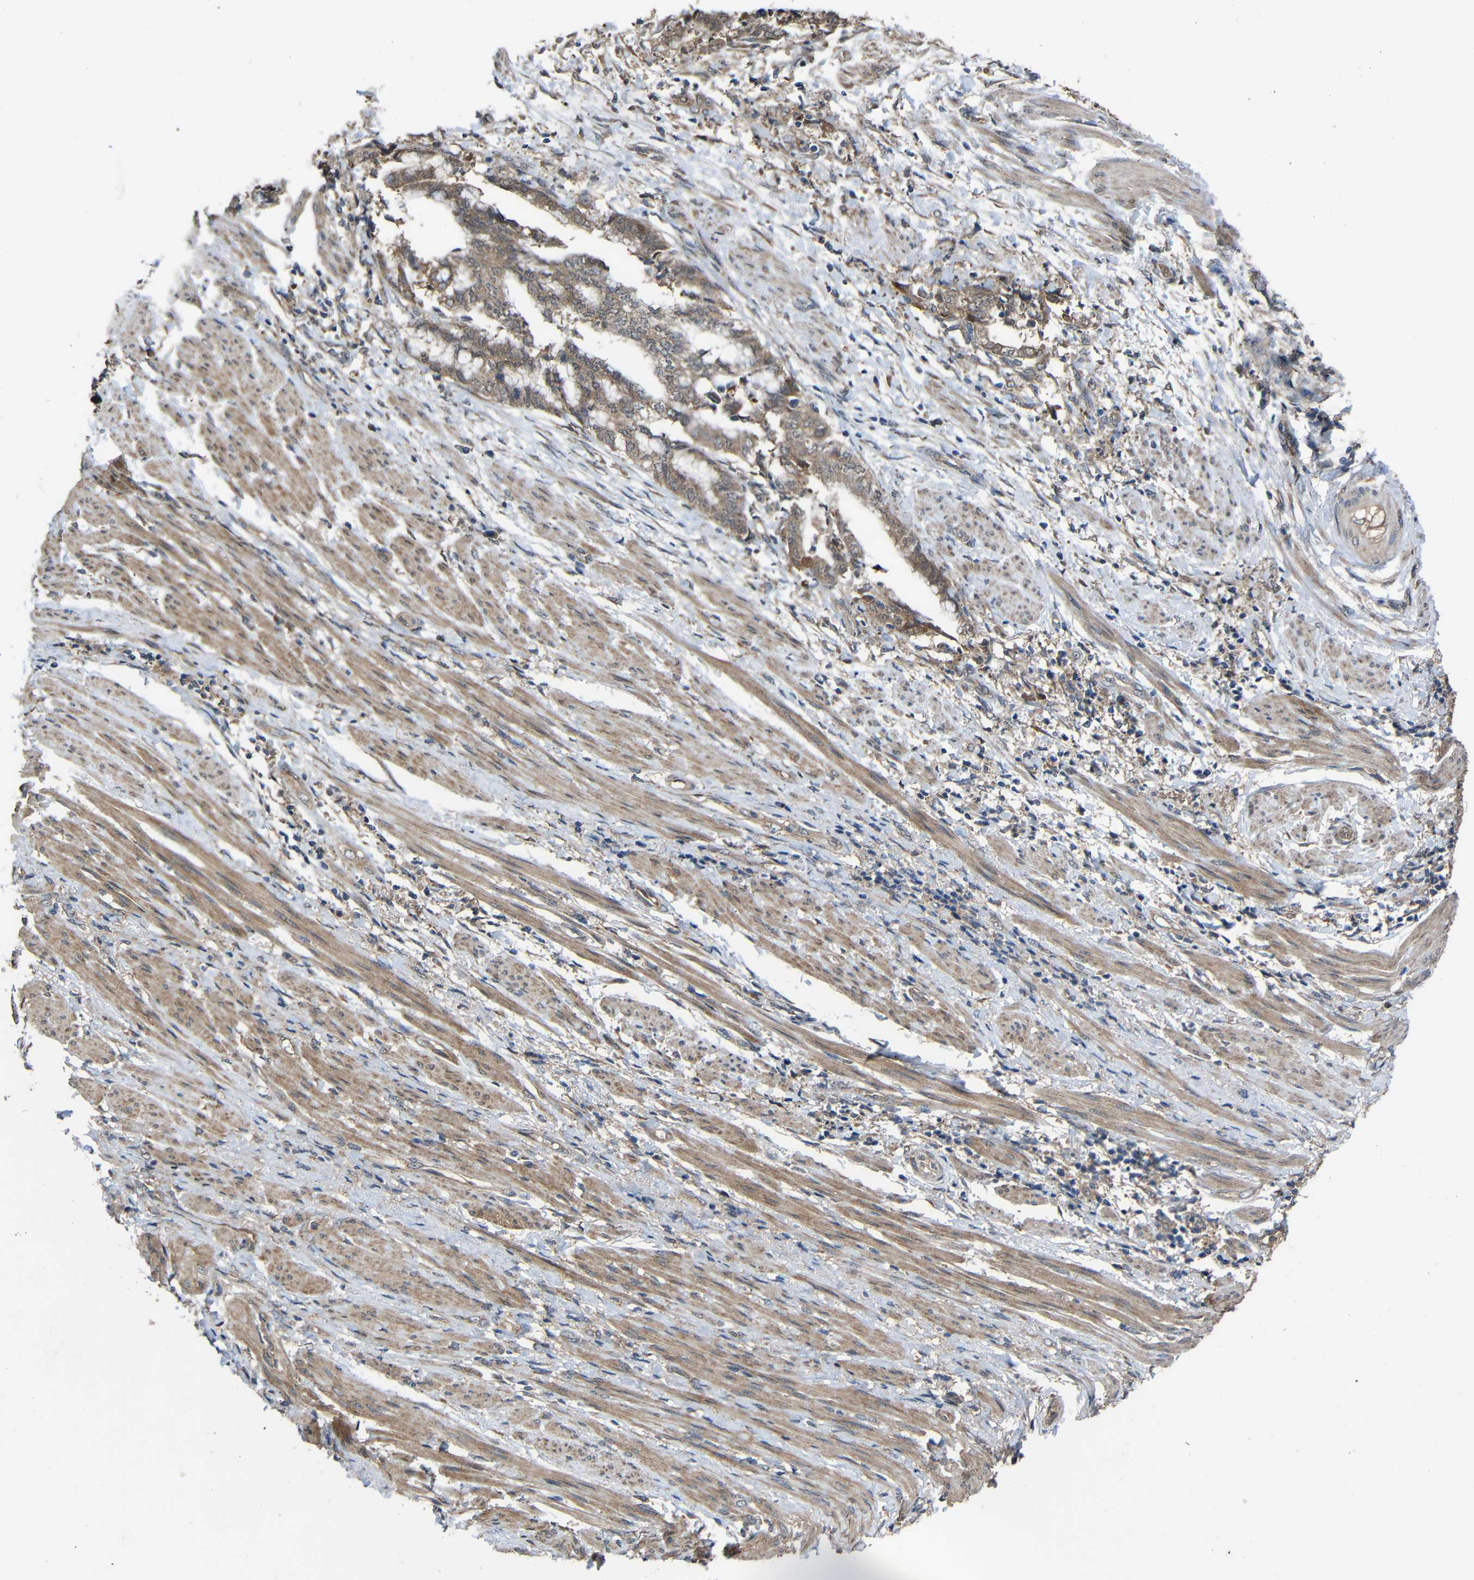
{"staining": {"intensity": "moderate", "quantity": ">75%", "location": "cytoplasmic/membranous"}, "tissue": "endometrial cancer", "cell_type": "Tumor cells", "image_type": "cancer", "snomed": [{"axis": "morphology", "description": "Necrosis, NOS"}, {"axis": "morphology", "description": "Adenocarcinoma, NOS"}, {"axis": "topography", "description": "Endometrium"}], "caption": "This histopathology image exhibits adenocarcinoma (endometrial) stained with immunohistochemistry (IHC) to label a protein in brown. The cytoplasmic/membranous of tumor cells show moderate positivity for the protein. Nuclei are counter-stained blue.", "gene": "CHST9", "patient": {"sex": "female", "age": 79}}